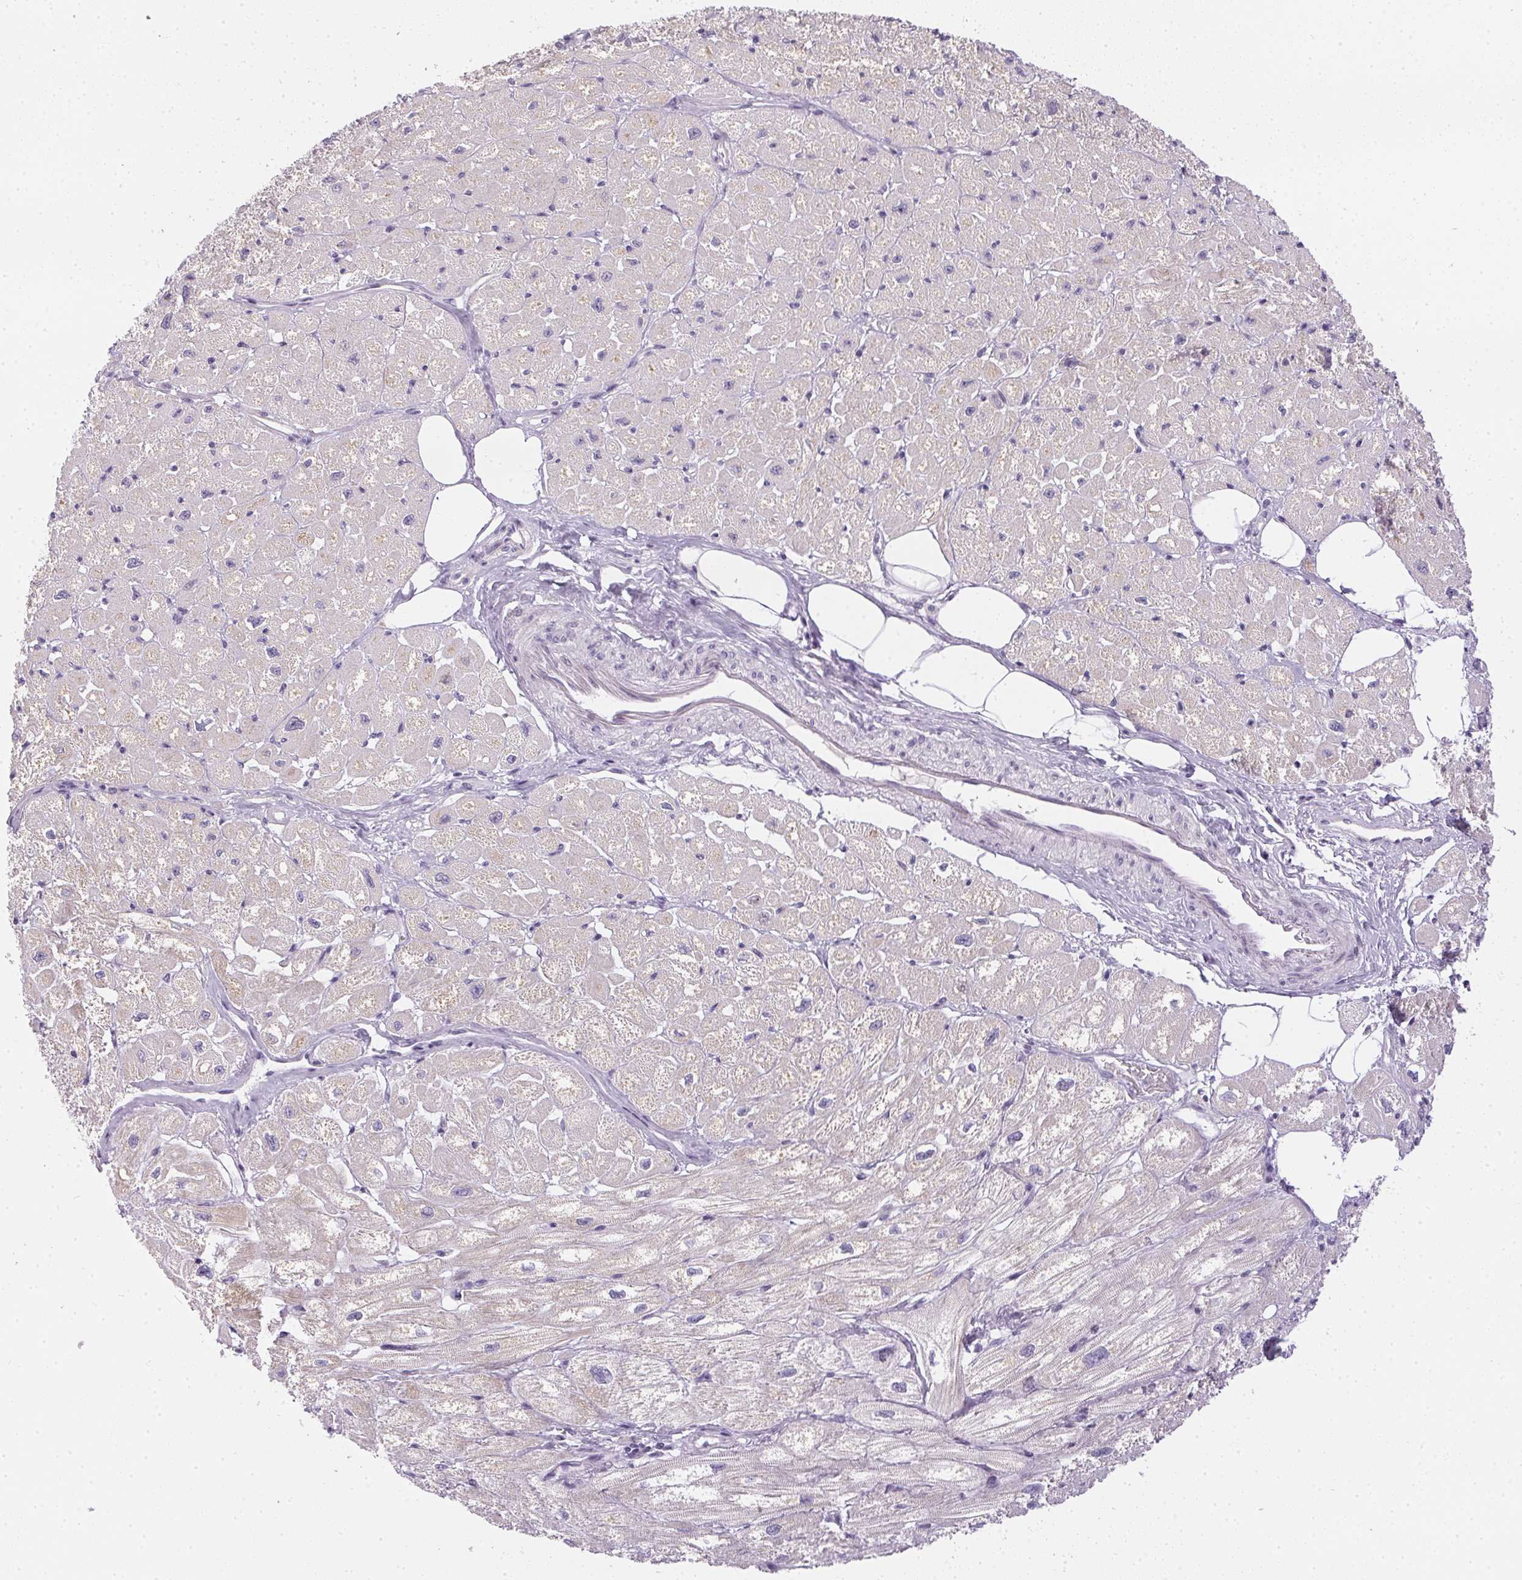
{"staining": {"intensity": "negative", "quantity": "none", "location": "none"}, "tissue": "heart muscle", "cell_type": "Cardiomyocytes", "image_type": "normal", "snomed": [{"axis": "morphology", "description": "Normal tissue, NOS"}, {"axis": "topography", "description": "Heart"}], "caption": "High power microscopy micrograph of an immunohistochemistry histopathology image of benign heart muscle, revealing no significant staining in cardiomyocytes.", "gene": "GSDMC", "patient": {"sex": "female", "age": 62}}